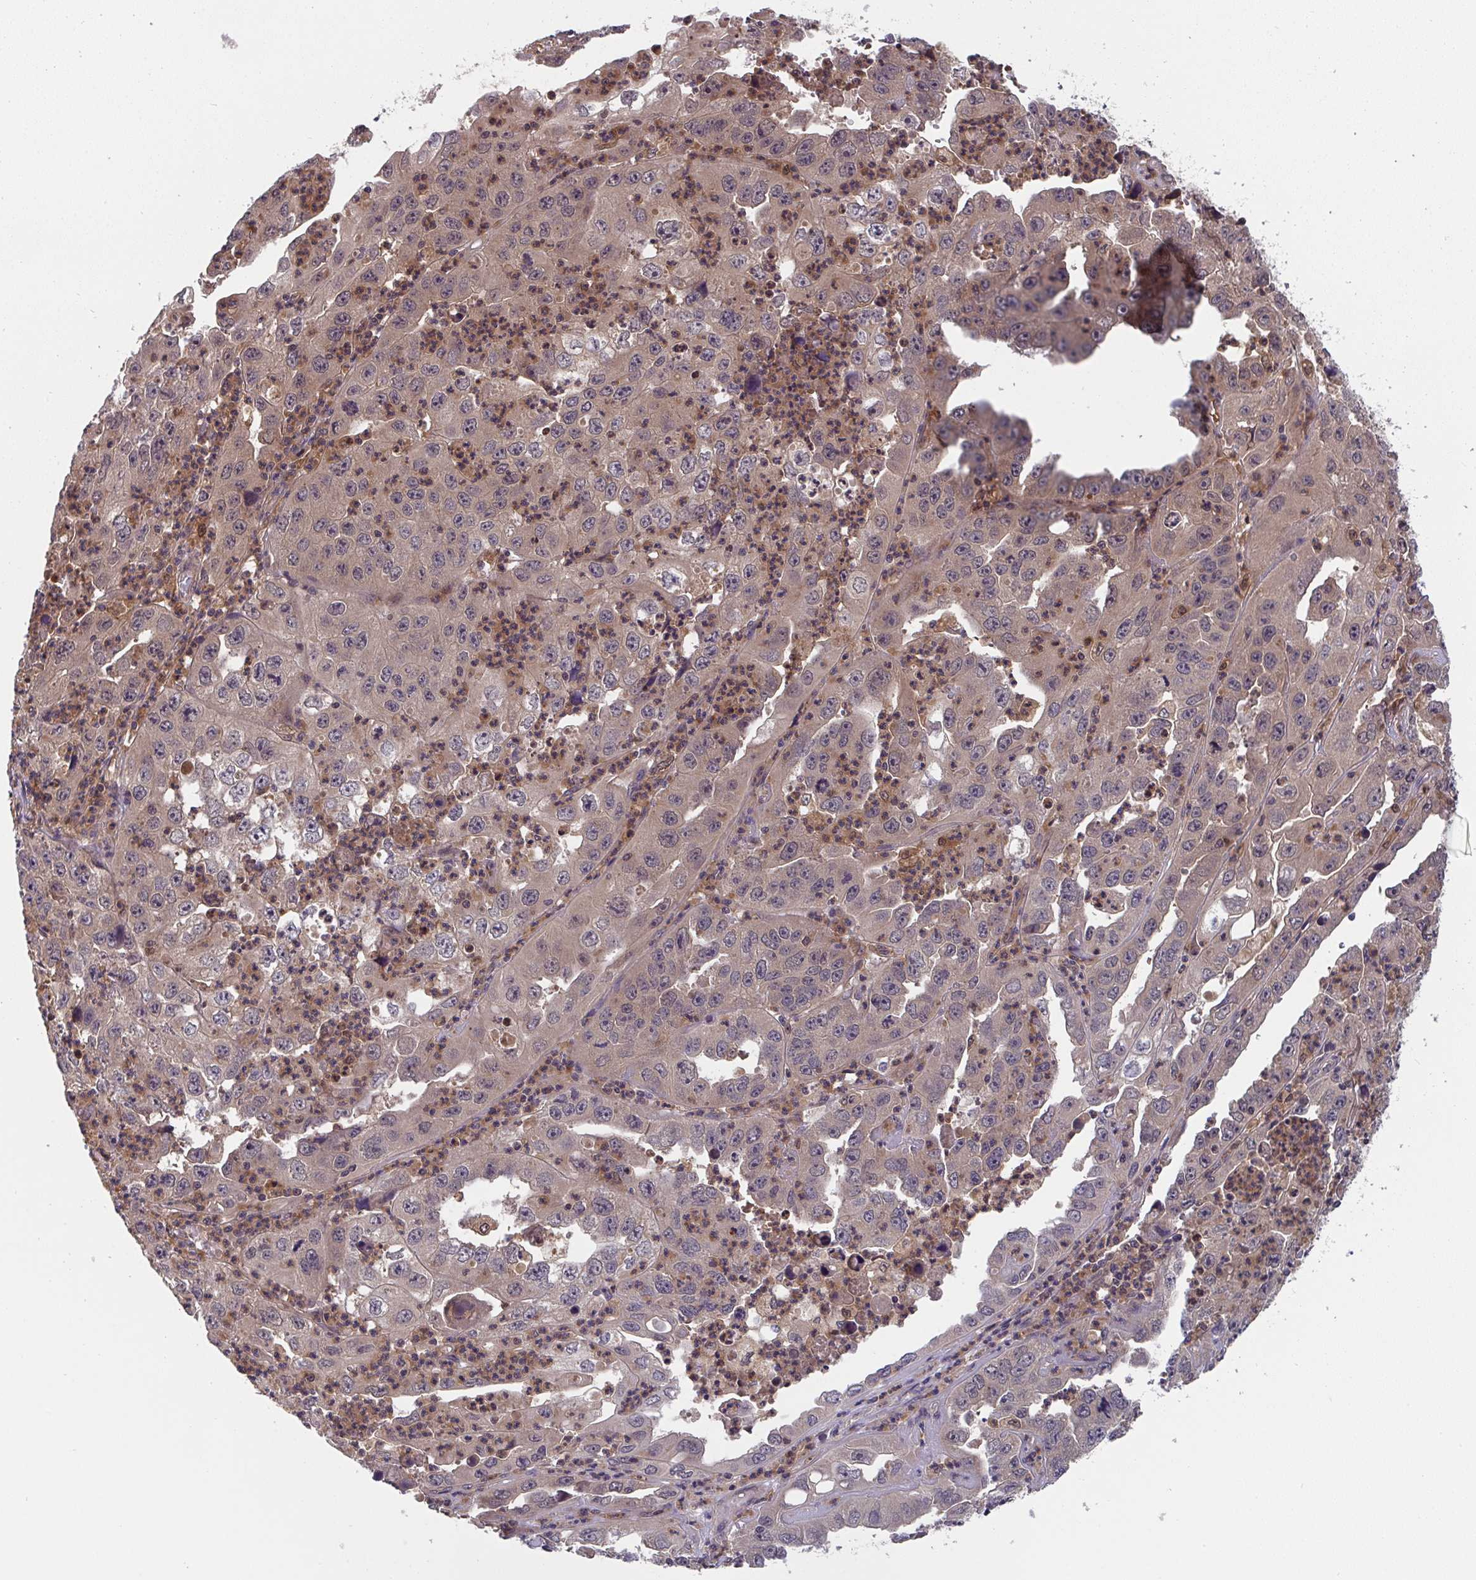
{"staining": {"intensity": "weak", "quantity": "<25%", "location": "cytoplasmic/membranous"}, "tissue": "endometrial cancer", "cell_type": "Tumor cells", "image_type": "cancer", "snomed": [{"axis": "morphology", "description": "Adenocarcinoma, NOS"}, {"axis": "topography", "description": "Uterus"}], "caption": "An immunohistochemistry (IHC) micrograph of endometrial adenocarcinoma is shown. There is no staining in tumor cells of endometrial adenocarcinoma. (Stains: DAB IHC with hematoxylin counter stain, Microscopy: brightfield microscopy at high magnification).", "gene": "TIGAR", "patient": {"sex": "female", "age": 62}}